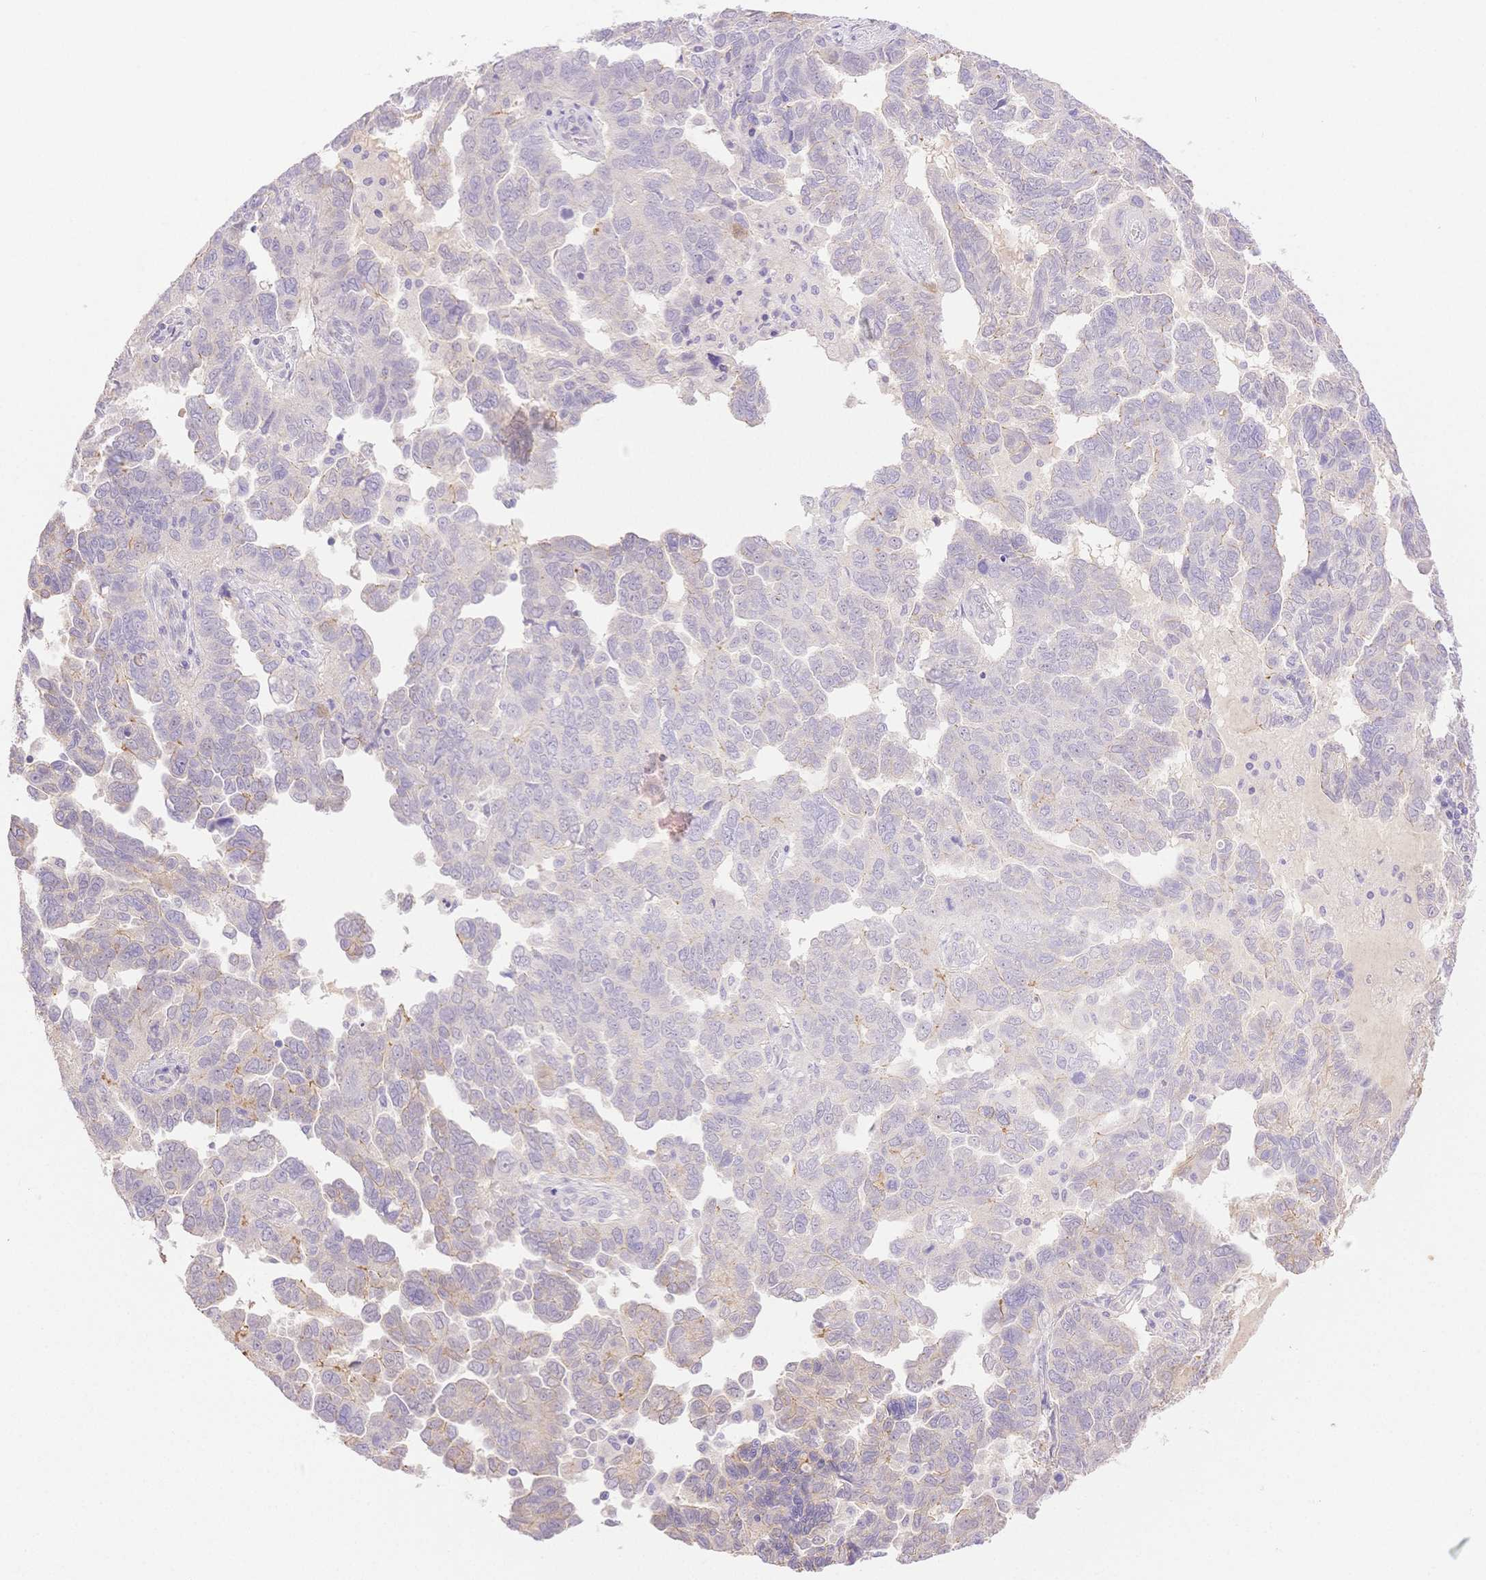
{"staining": {"intensity": "weak", "quantity": "<25%", "location": "cytoplasmic/membranous"}, "tissue": "ovarian cancer", "cell_type": "Tumor cells", "image_type": "cancer", "snomed": [{"axis": "morphology", "description": "Cystadenocarcinoma, serous, NOS"}, {"axis": "topography", "description": "Ovary"}], "caption": "This photomicrograph is of ovarian cancer (serous cystadenocarcinoma) stained with immunohistochemistry to label a protein in brown with the nuclei are counter-stained blue. There is no positivity in tumor cells. Brightfield microscopy of immunohistochemistry (IHC) stained with DAB (brown) and hematoxylin (blue), captured at high magnification.", "gene": "WDR54", "patient": {"sex": "female", "age": 64}}